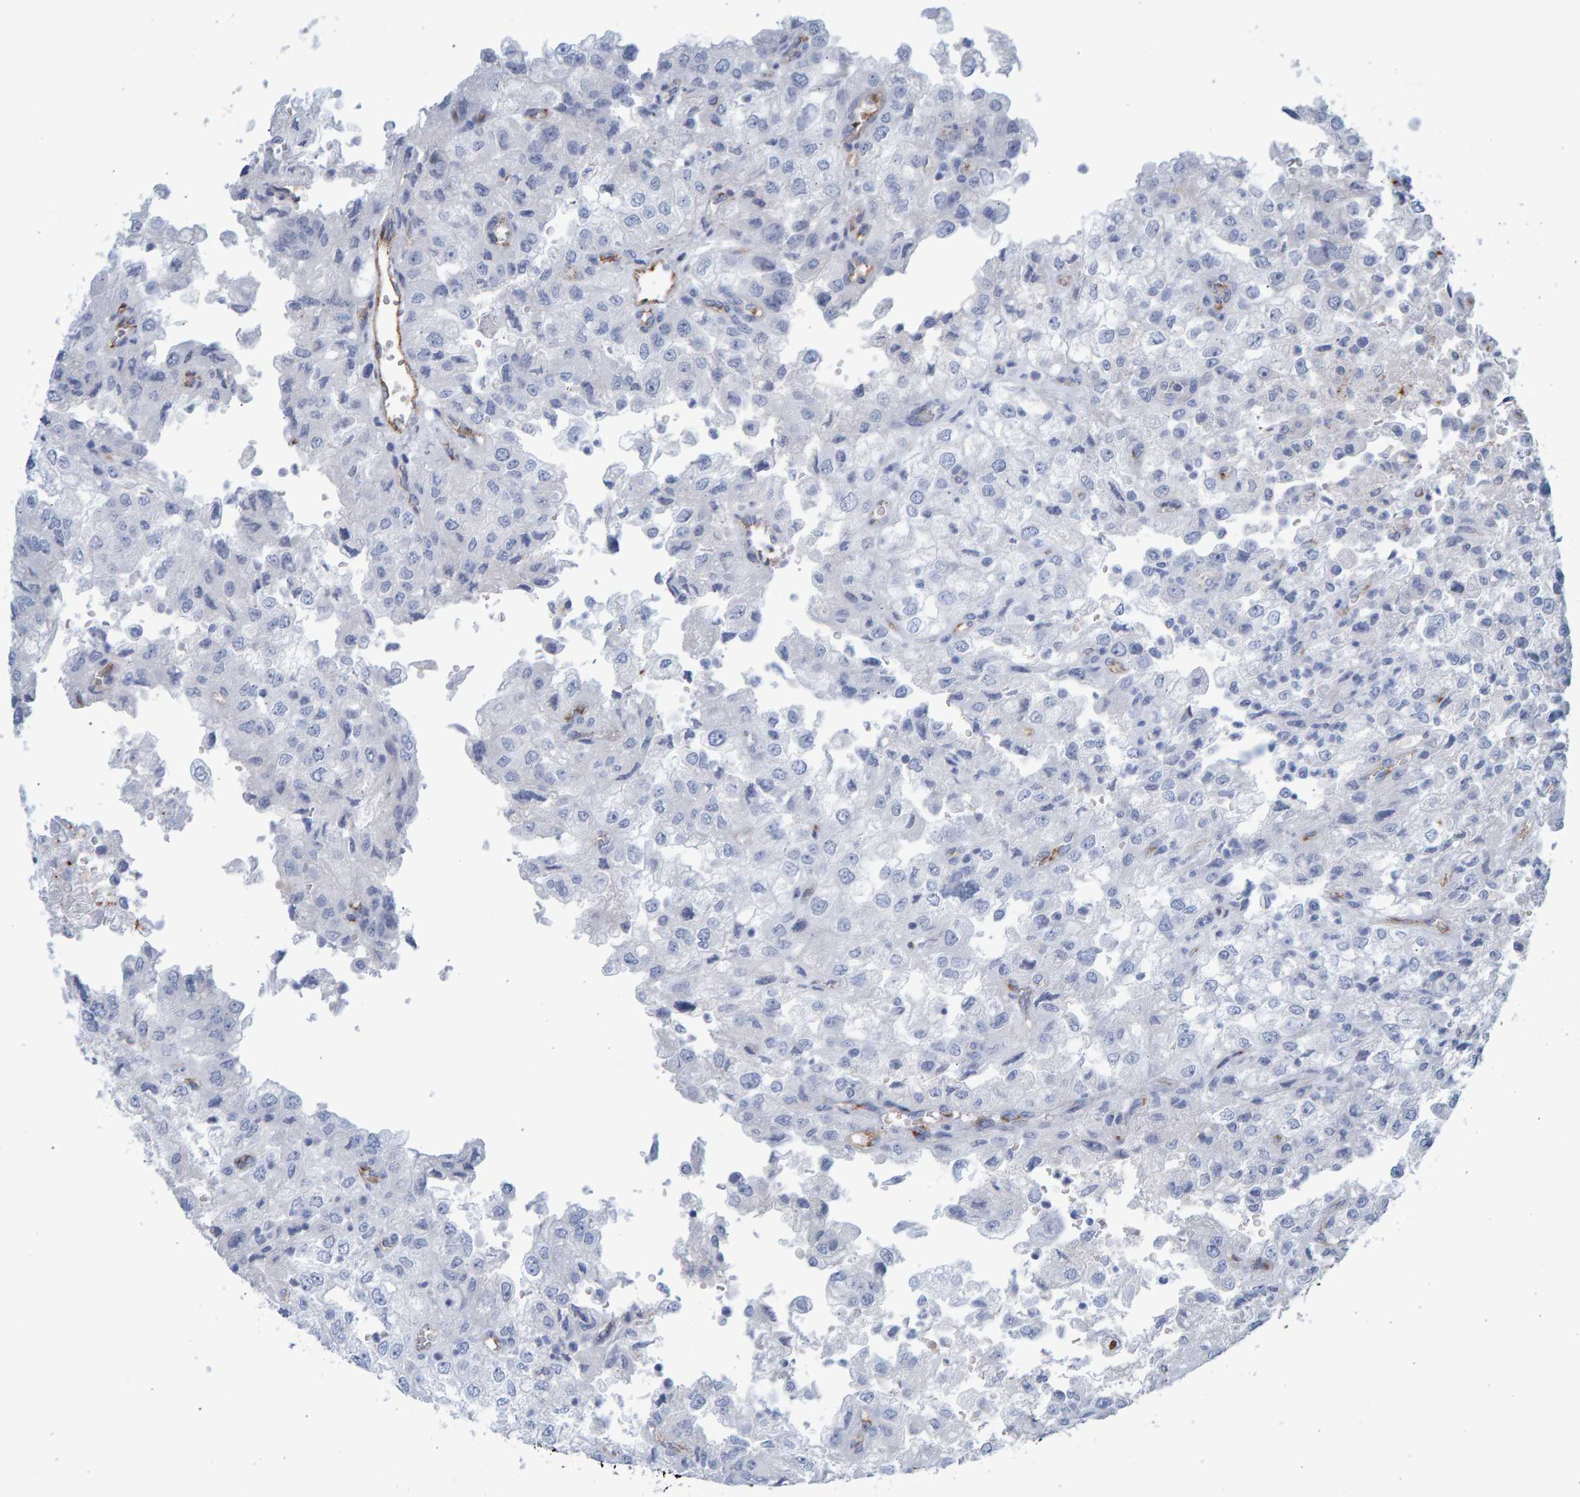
{"staining": {"intensity": "negative", "quantity": "none", "location": "none"}, "tissue": "renal cancer", "cell_type": "Tumor cells", "image_type": "cancer", "snomed": [{"axis": "morphology", "description": "Adenocarcinoma, NOS"}, {"axis": "topography", "description": "Kidney"}], "caption": "This is a histopathology image of IHC staining of renal cancer (adenocarcinoma), which shows no staining in tumor cells. Brightfield microscopy of immunohistochemistry (IHC) stained with DAB (3,3'-diaminobenzidine) (brown) and hematoxylin (blue), captured at high magnification.", "gene": "SLC34A3", "patient": {"sex": "female", "age": 54}}